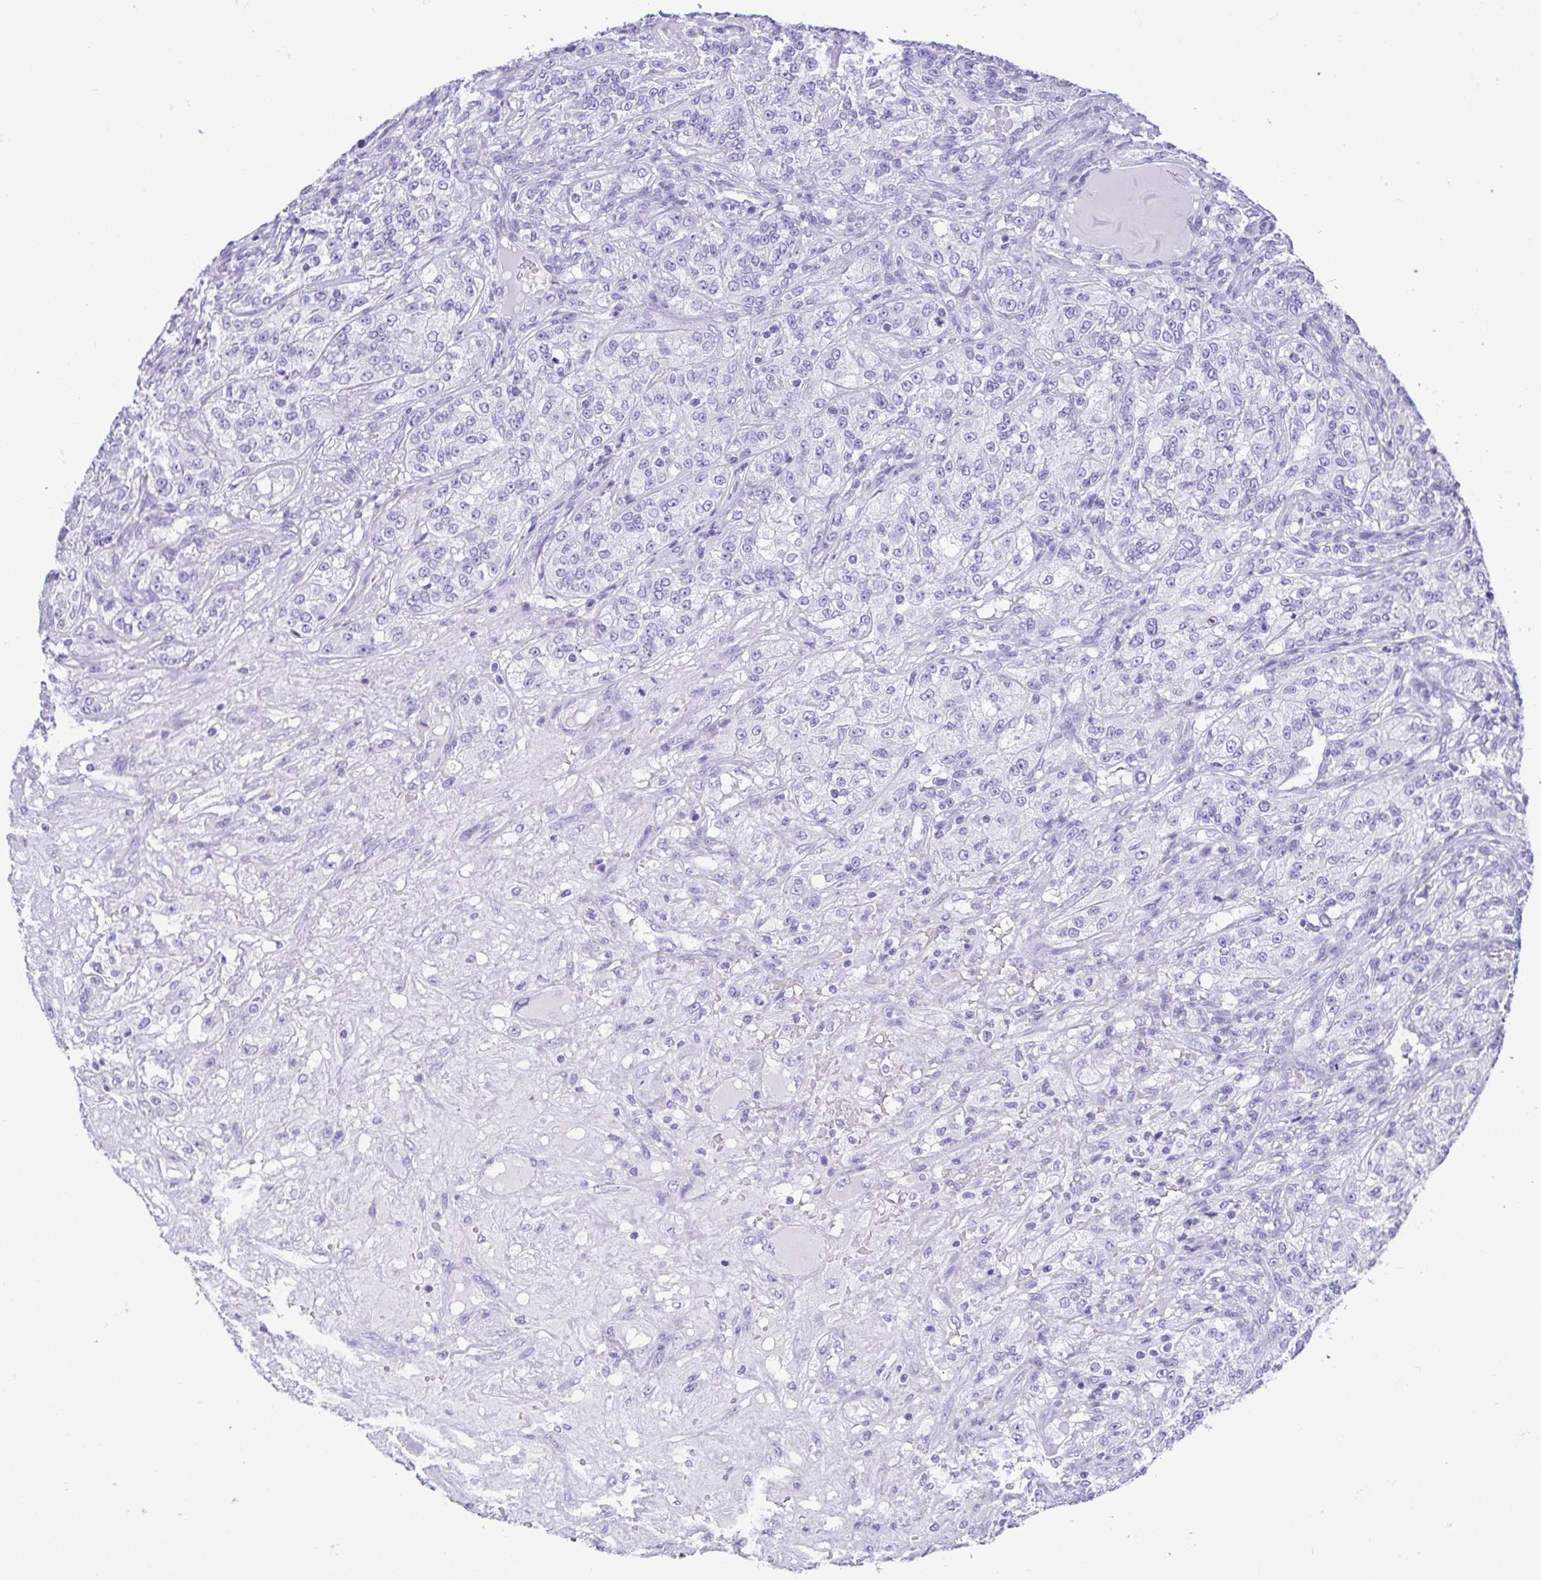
{"staining": {"intensity": "negative", "quantity": "none", "location": "none"}, "tissue": "renal cancer", "cell_type": "Tumor cells", "image_type": "cancer", "snomed": [{"axis": "morphology", "description": "Adenocarcinoma, NOS"}, {"axis": "topography", "description": "Kidney"}], "caption": "Immunohistochemistry (IHC) micrograph of neoplastic tissue: human renal cancer (adenocarcinoma) stained with DAB demonstrates no significant protein expression in tumor cells.", "gene": "CDSN", "patient": {"sex": "female", "age": 63}}